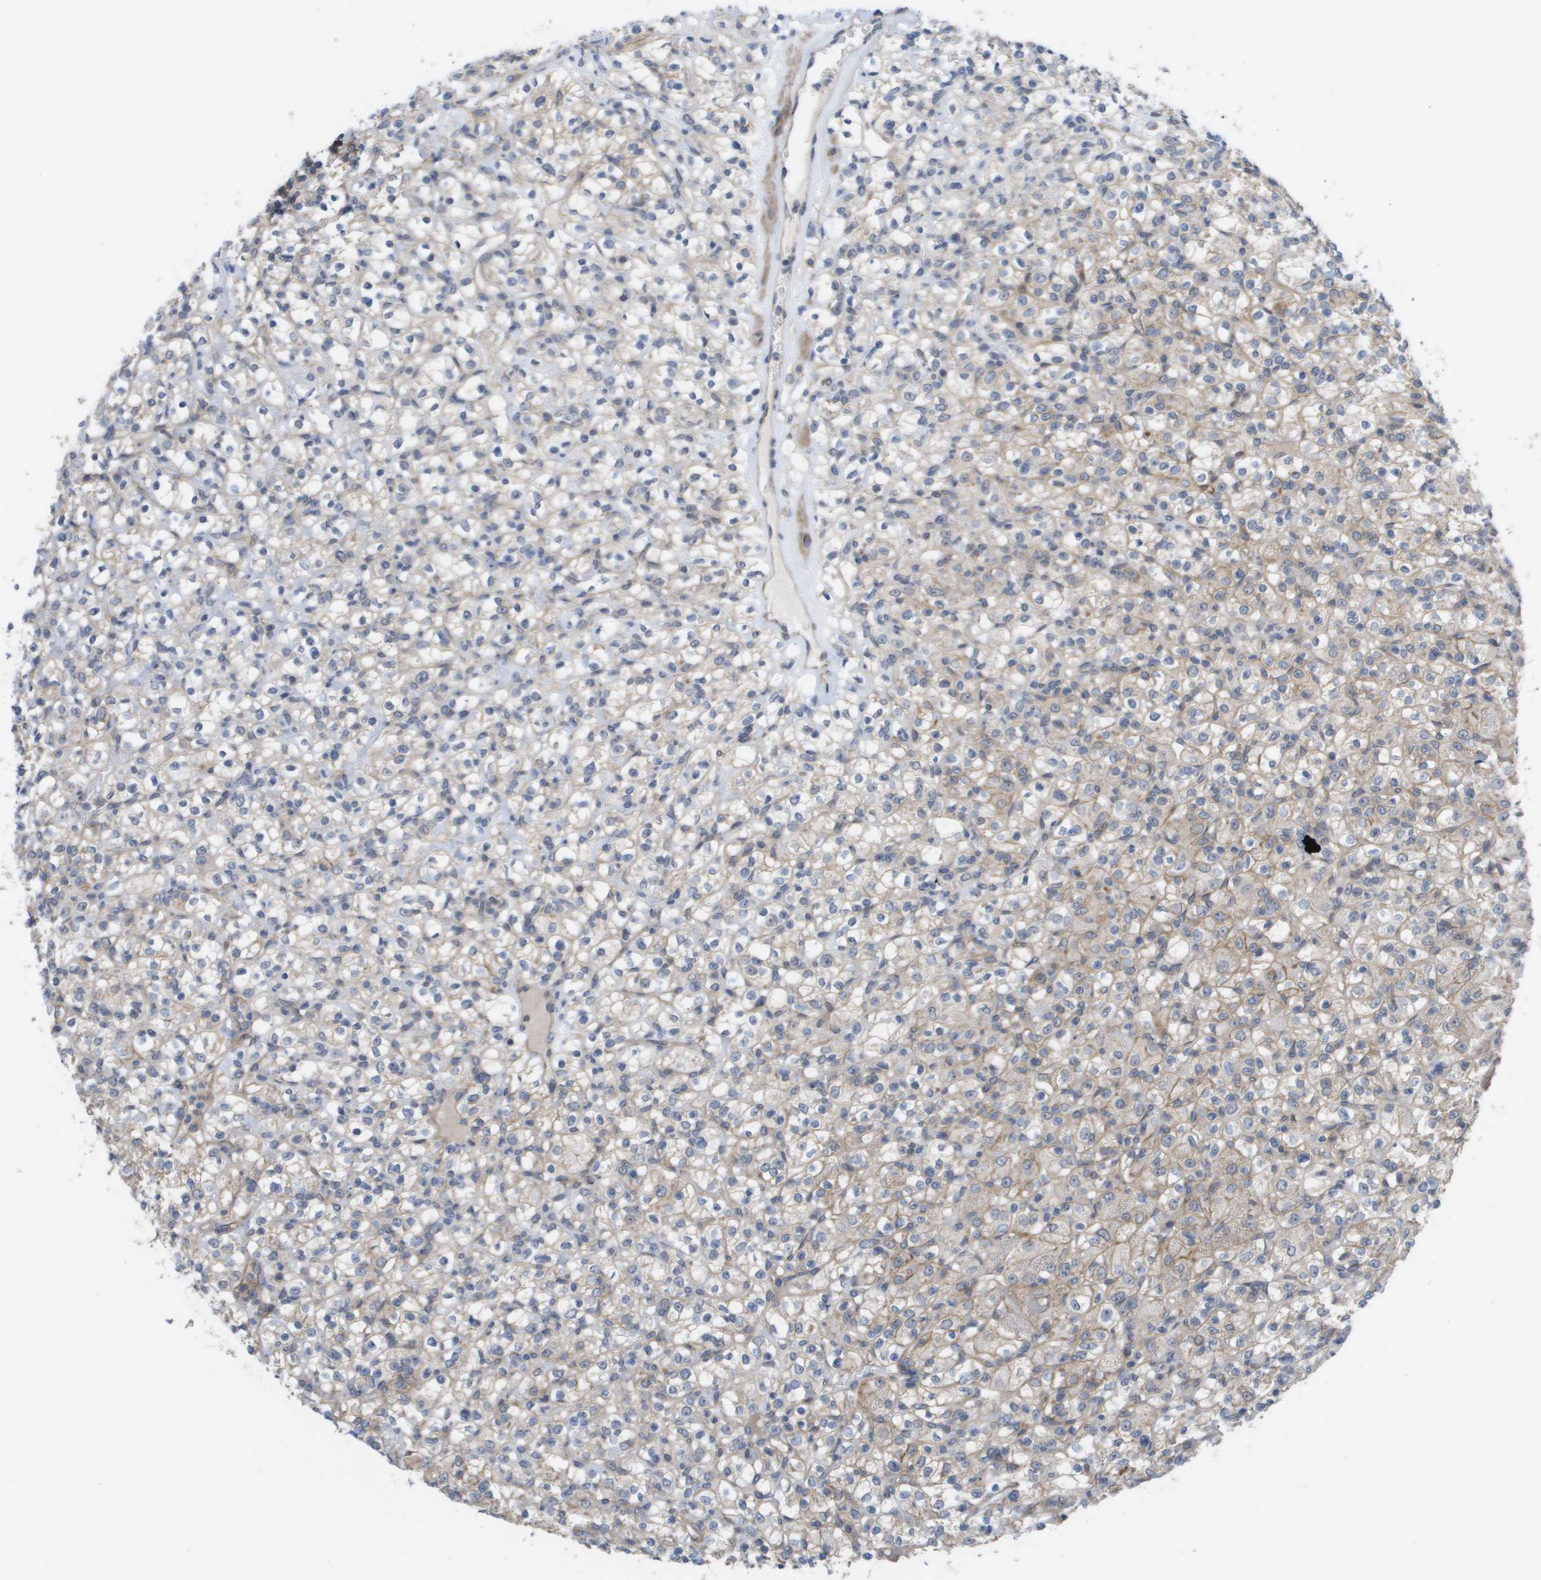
{"staining": {"intensity": "weak", "quantity": "25%-75%", "location": "cytoplasmic/membranous"}, "tissue": "renal cancer", "cell_type": "Tumor cells", "image_type": "cancer", "snomed": [{"axis": "morphology", "description": "Normal tissue, NOS"}, {"axis": "morphology", "description": "Adenocarcinoma, NOS"}, {"axis": "topography", "description": "Kidney"}], "caption": "A high-resolution photomicrograph shows immunohistochemistry staining of renal adenocarcinoma, which demonstrates weak cytoplasmic/membranous staining in approximately 25%-75% of tumor cells.", "gene": "MTARC2", "patient": {"sex": "female", "age": 72}}